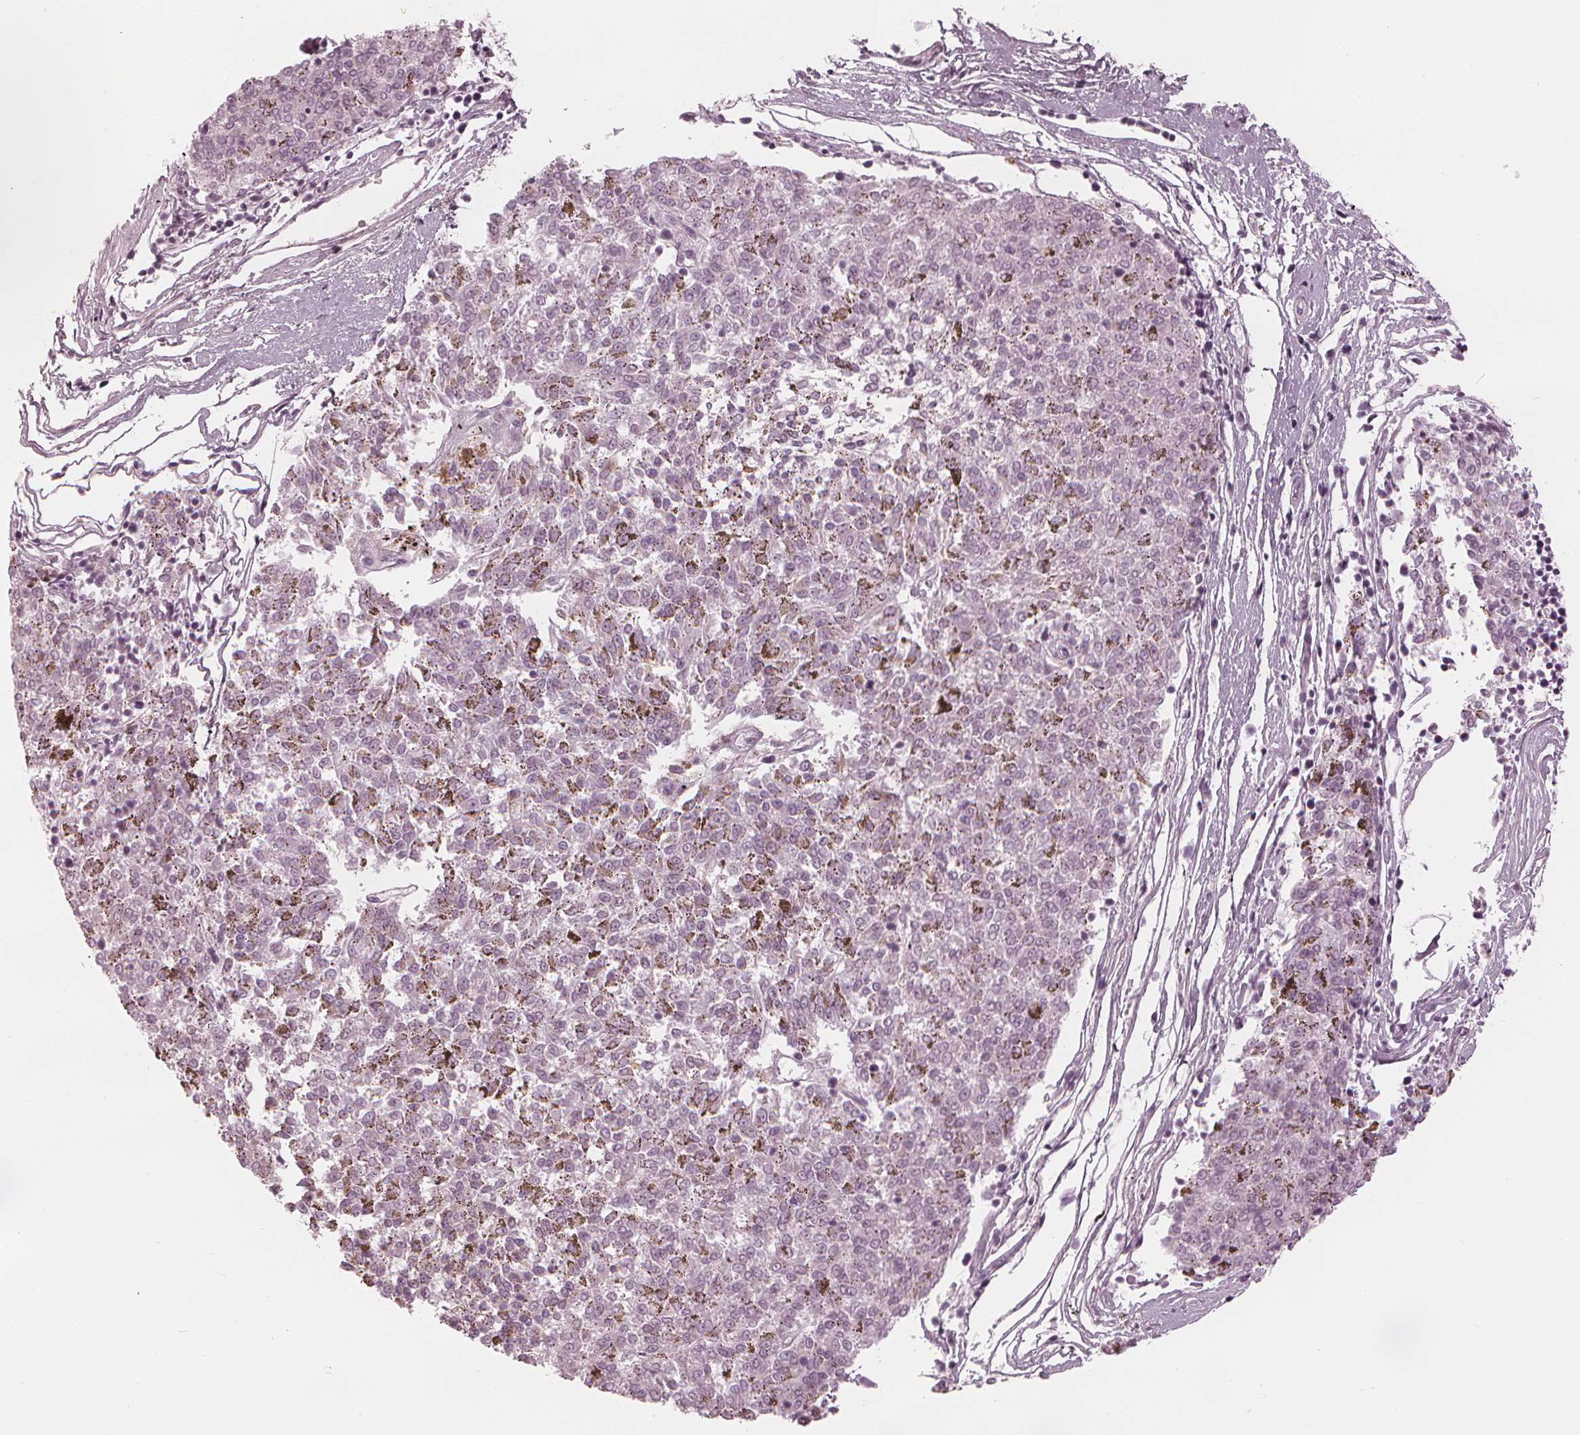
{"staining": {"intensity": "negative", "quantity": "none", "location": "none"}, "tissue": "melanoma", "cell_type": "Tumor cells", "image_type": "cancer", "snomed": [{"axis": "morphology", "description": "Malignant melanoma, NOS"}, {"axis": "topography", "description": "Skin"}], "caption": "This is an IHC histopathology image of human melanoma. There is no staining in tumor cells.", "gene": "PAEP", "patient": {"sex": "female", "age": 72}}